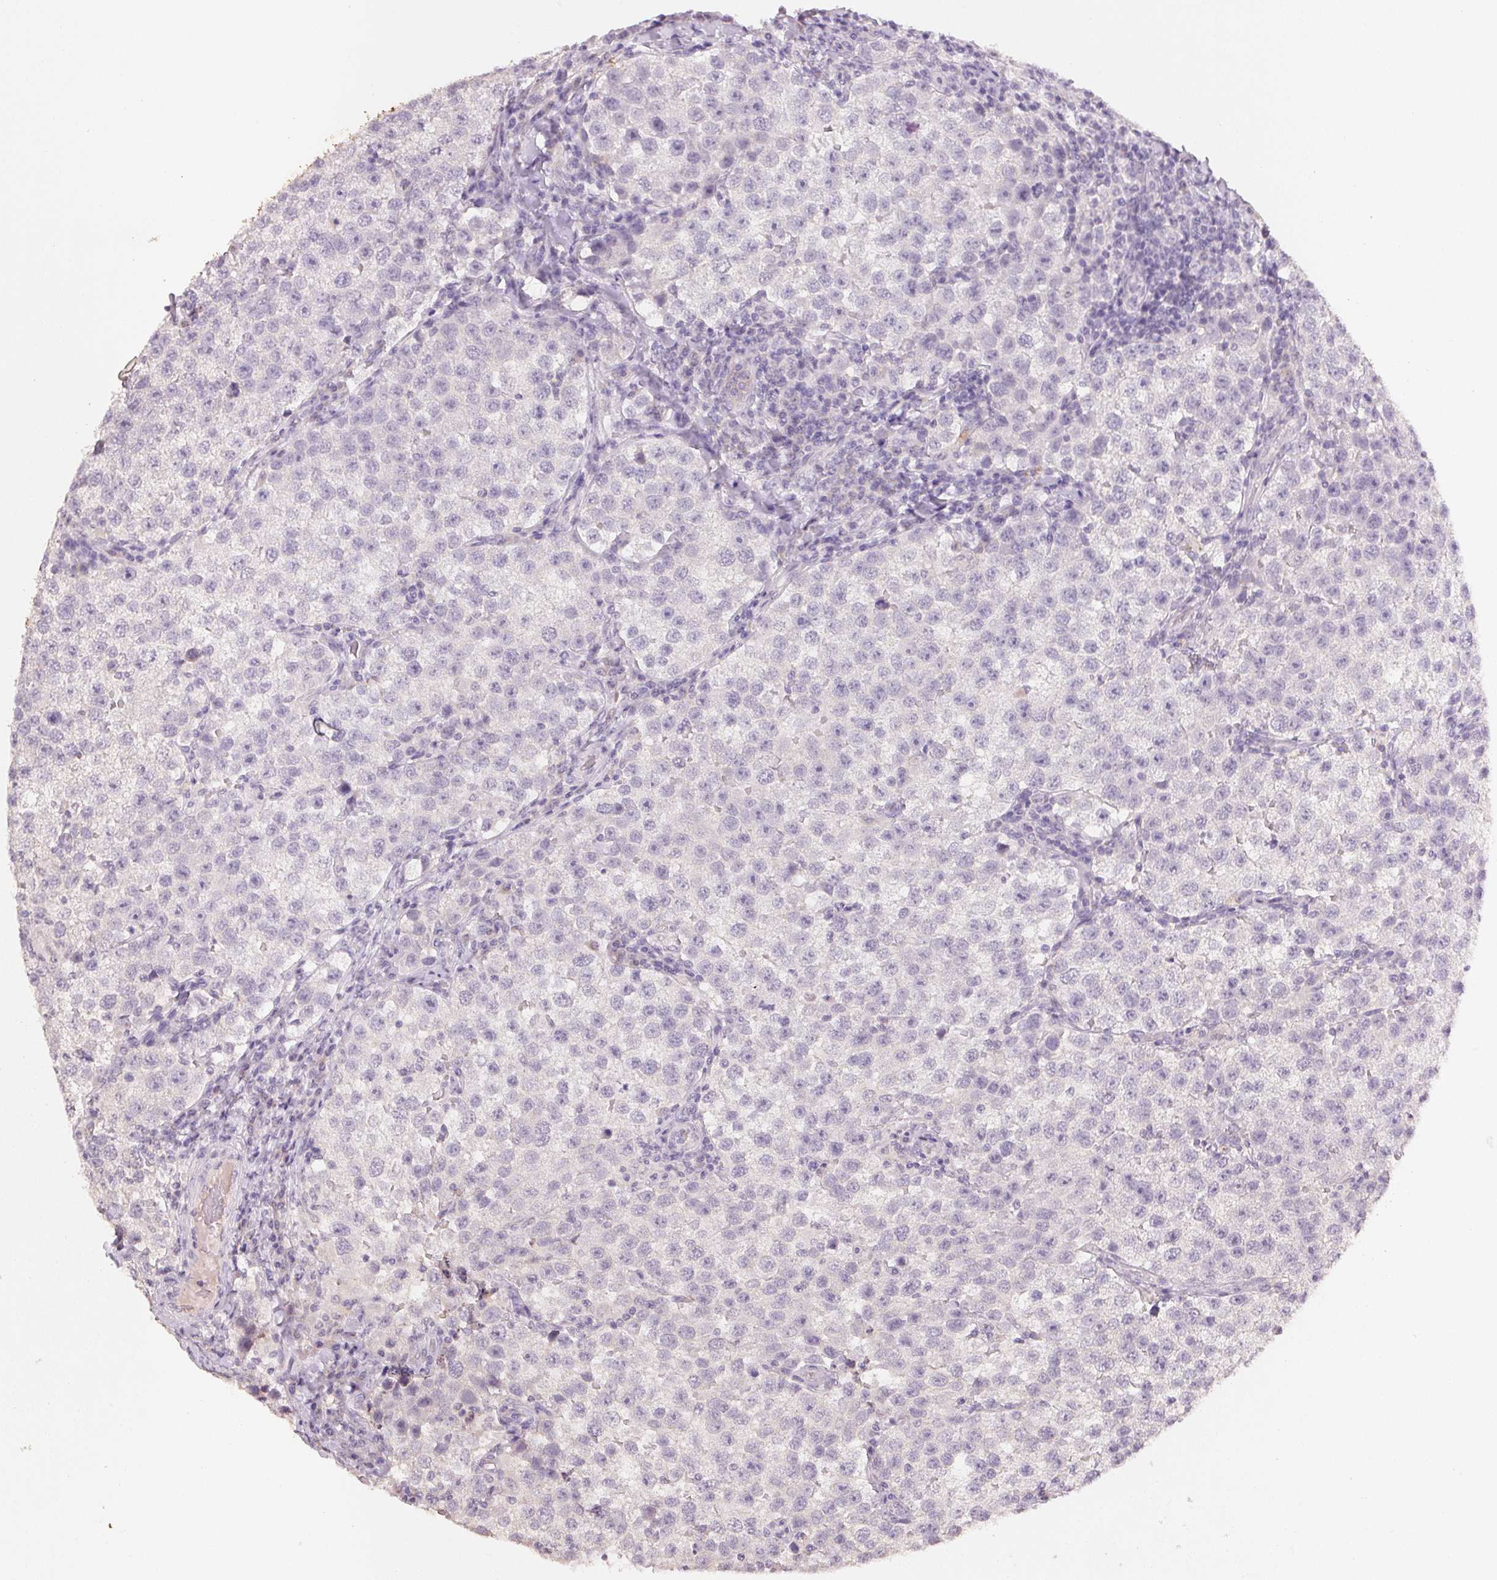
{"staining": {"intensity": "negative", "quantity": "none", "location": "none"}, "tissue": "testis cancer", "cell_type": "Tumor cells", "image_type": "cancer", "snomed": [{"axis": "morphology", "description": "Seminoma, NOS"}, {"axis": "topography", "description": "Testis"}], "caption": "Testis cancer (seminoma) stained for a protein using immunohistochemistry demonstrates no expression tumor cells.", "gene": "CXCL5", "patient": {"sex": "male", "age": 37}}